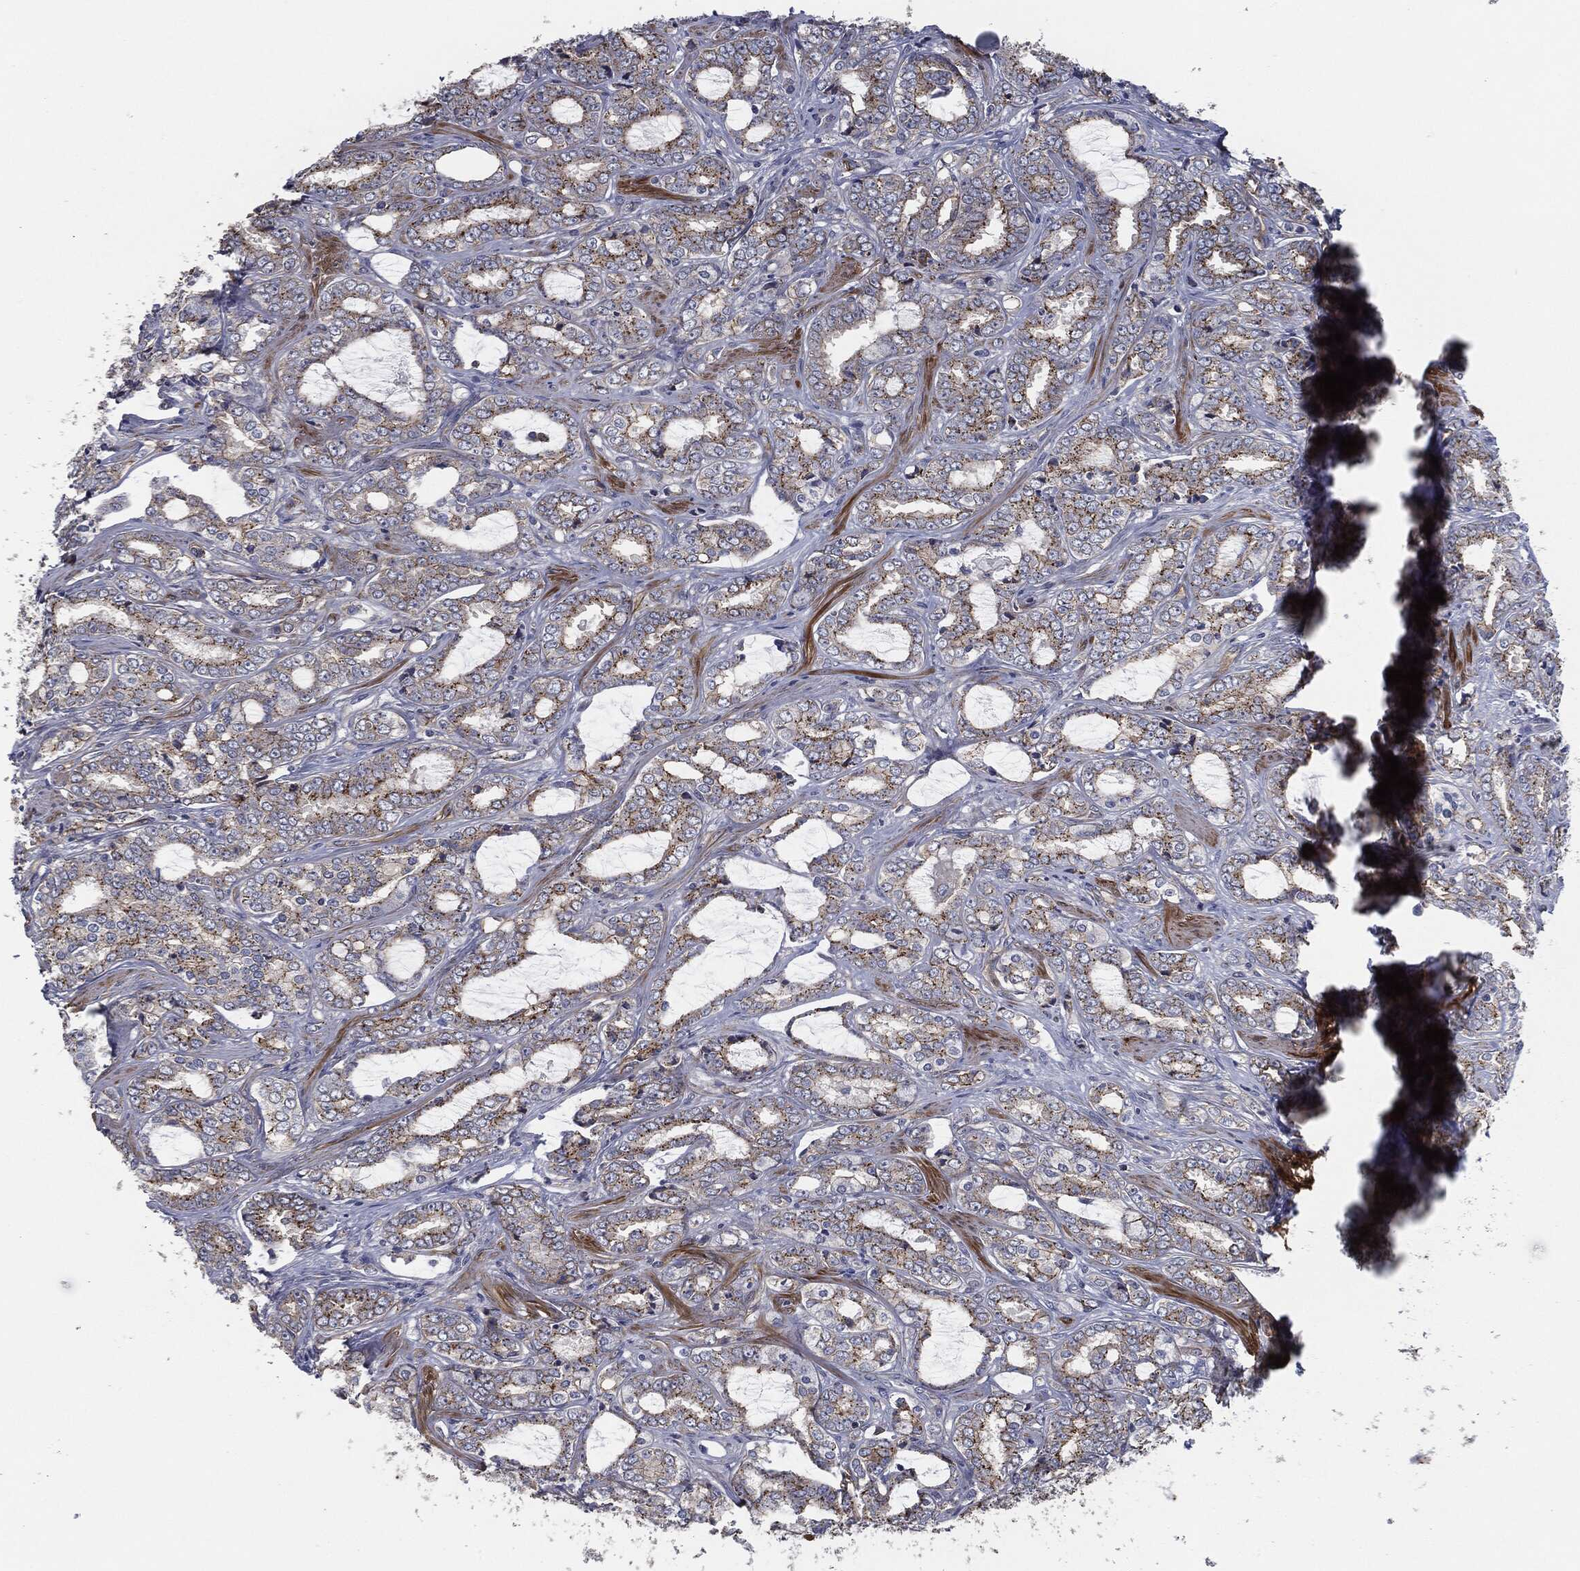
{"staining": {"intensity": "strong", "quantity": "25%-75%", "location": "cytoplasmic/membranous"}, "tissue": "prostate cancer", "cell_type": "Tumor cells", "image_type": "cancer", "snomed": [{"axis": "morphology", "description": "Adenocarcinoma, Medium grade"}, {"axis": "topography", "description": "Prostate"}], "caption": "Medium-grade adenocarcinoma (prostate) stained for a protein shows strong cytoplasmic/membranous positivity in tumor cells.", "gene": "SVIL", "patient": {"sex": "male", "age": 71}}